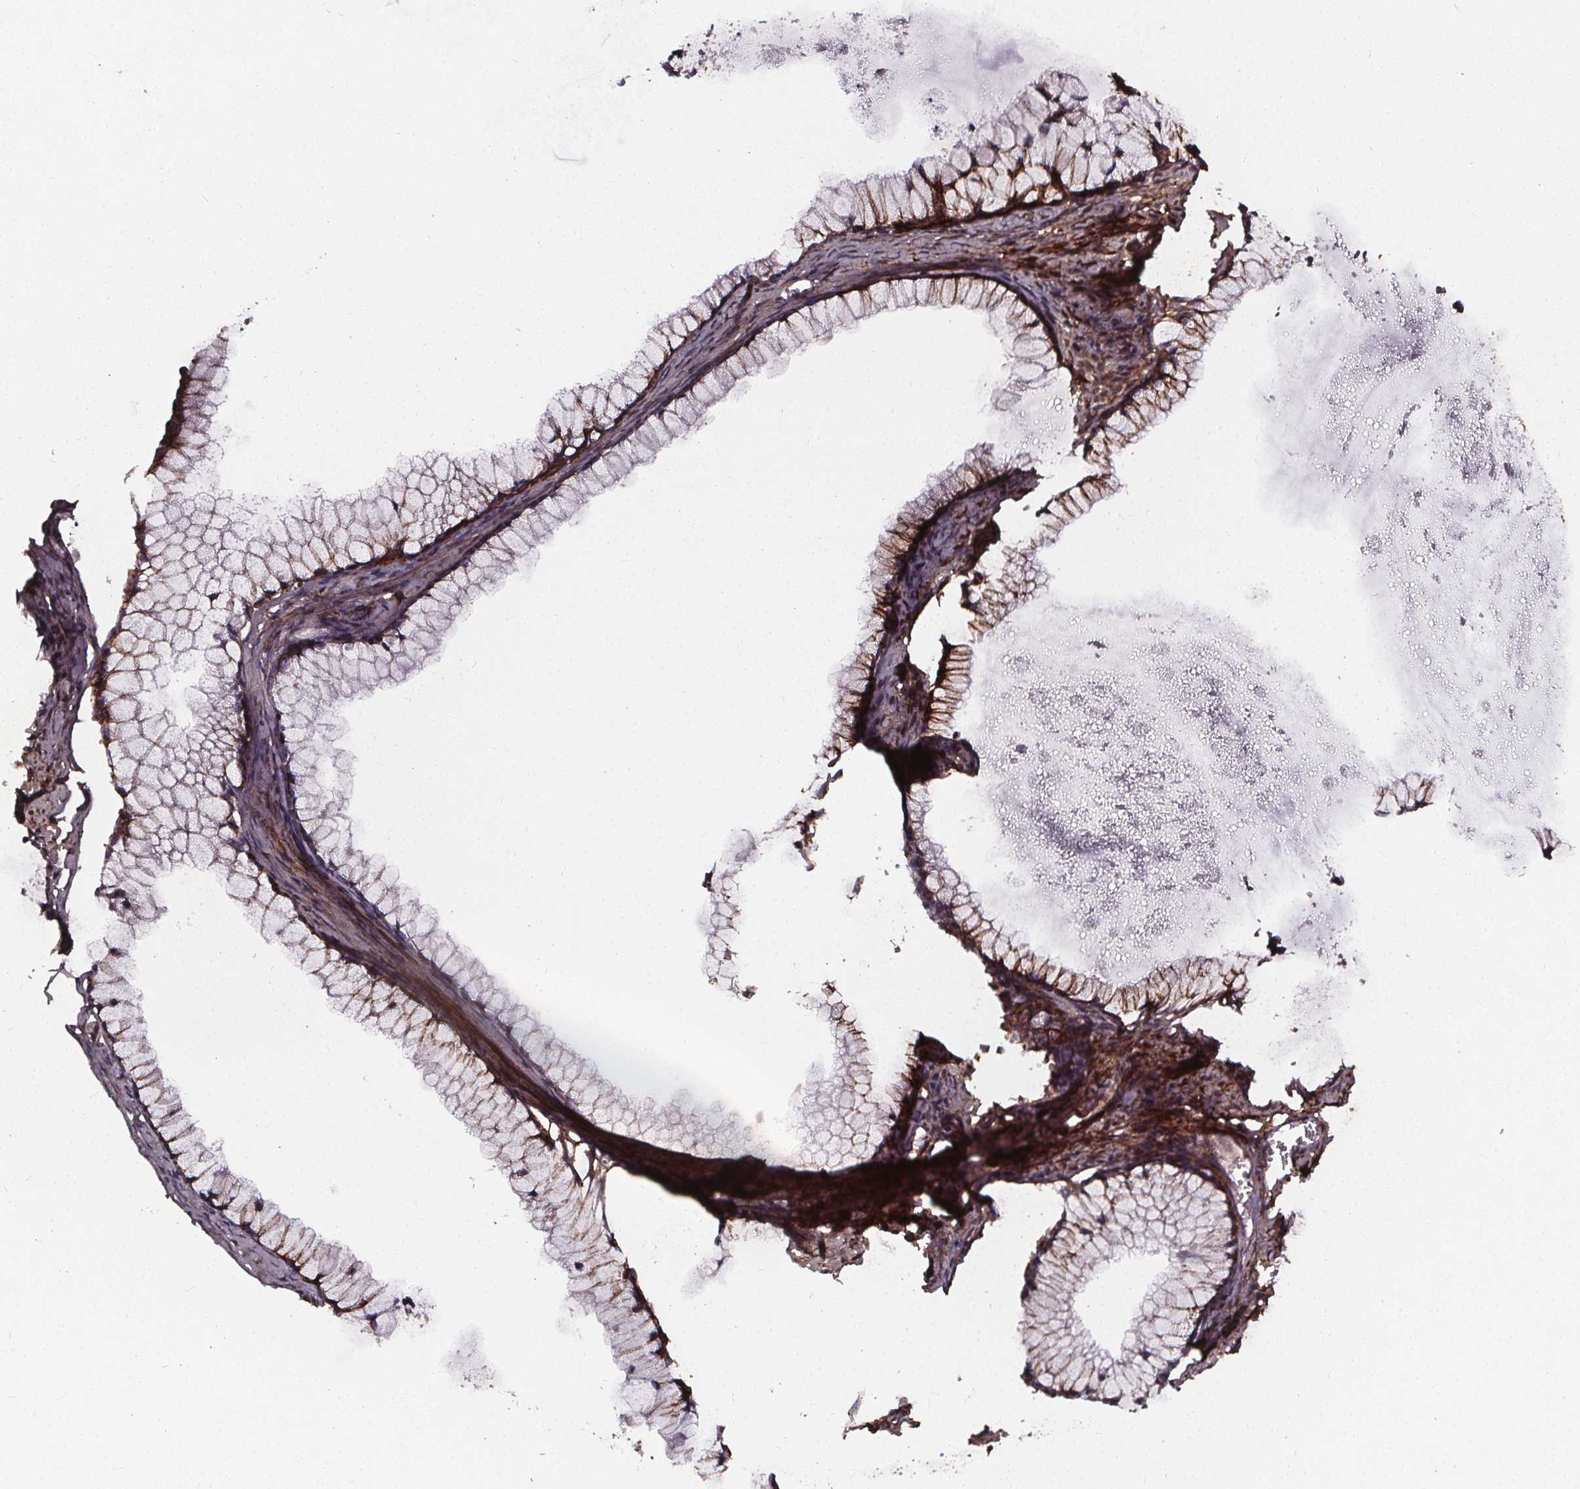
{"staining": {"intensity": "weak", "quantity": "<25%", "location": "cytoplasmic/membranous"}, "tissue": "ovarian cancer", "cell_type": "Tumor cells", "image_type": "cancer", "snomed": [{"axis": "morphology", "description": "Cystadenocarcinoma, mucinous, NOS"}, {"axis": "topography", "description": "Ovary"}], "caption": "Immunohistochemical staining of mucinous cystadenocarcinoma (ovarian) exhibits no significant expression in tumor cells.", "gene": "AEBP1", "patient": {"sex": "female", "age": 41}}